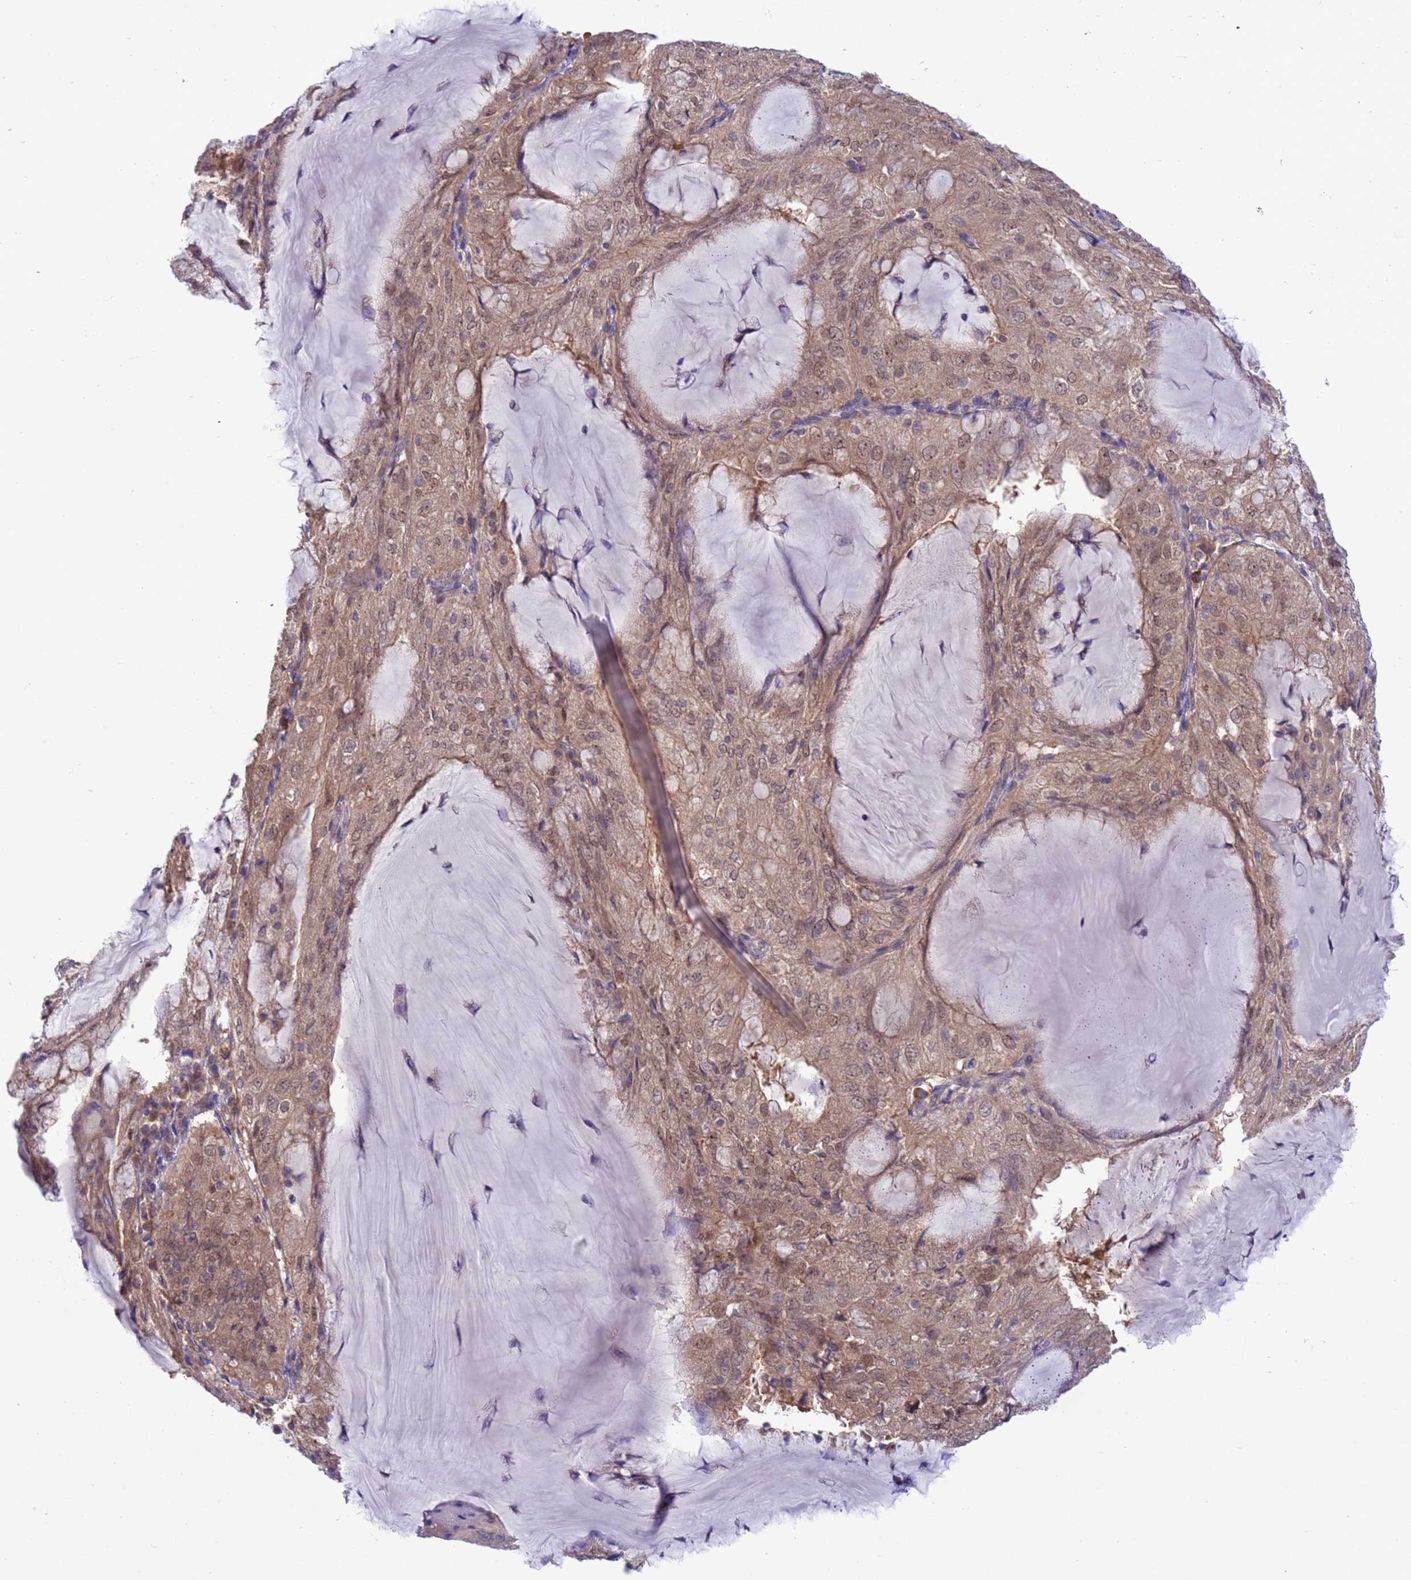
{"staining": {"intensity": "moderate", "quantity": ">75%", "location": "cytoplasmic/membranous,nuclear"}, "tissue": "endometrial cancer", "cell_type": "Tumor cells", "image_type": "cancer", "snomed": [{"axis": "morphology", "description": "Adenocarcinoma, NOS"}, {"axis": "topography", "description": "Endometrium"}], "caption": "A high-resolution photomicrograph shows IHC staining of endometrial adenocarcinoma, which demonstrates moderate cytoplasmic/membranous and nuclear expression in about >75% of tumor cells. (IHC, brightfield microscopy, high magnification).", "gene": "ZNF461", "patient": {"sex": "female", "age": 81}}